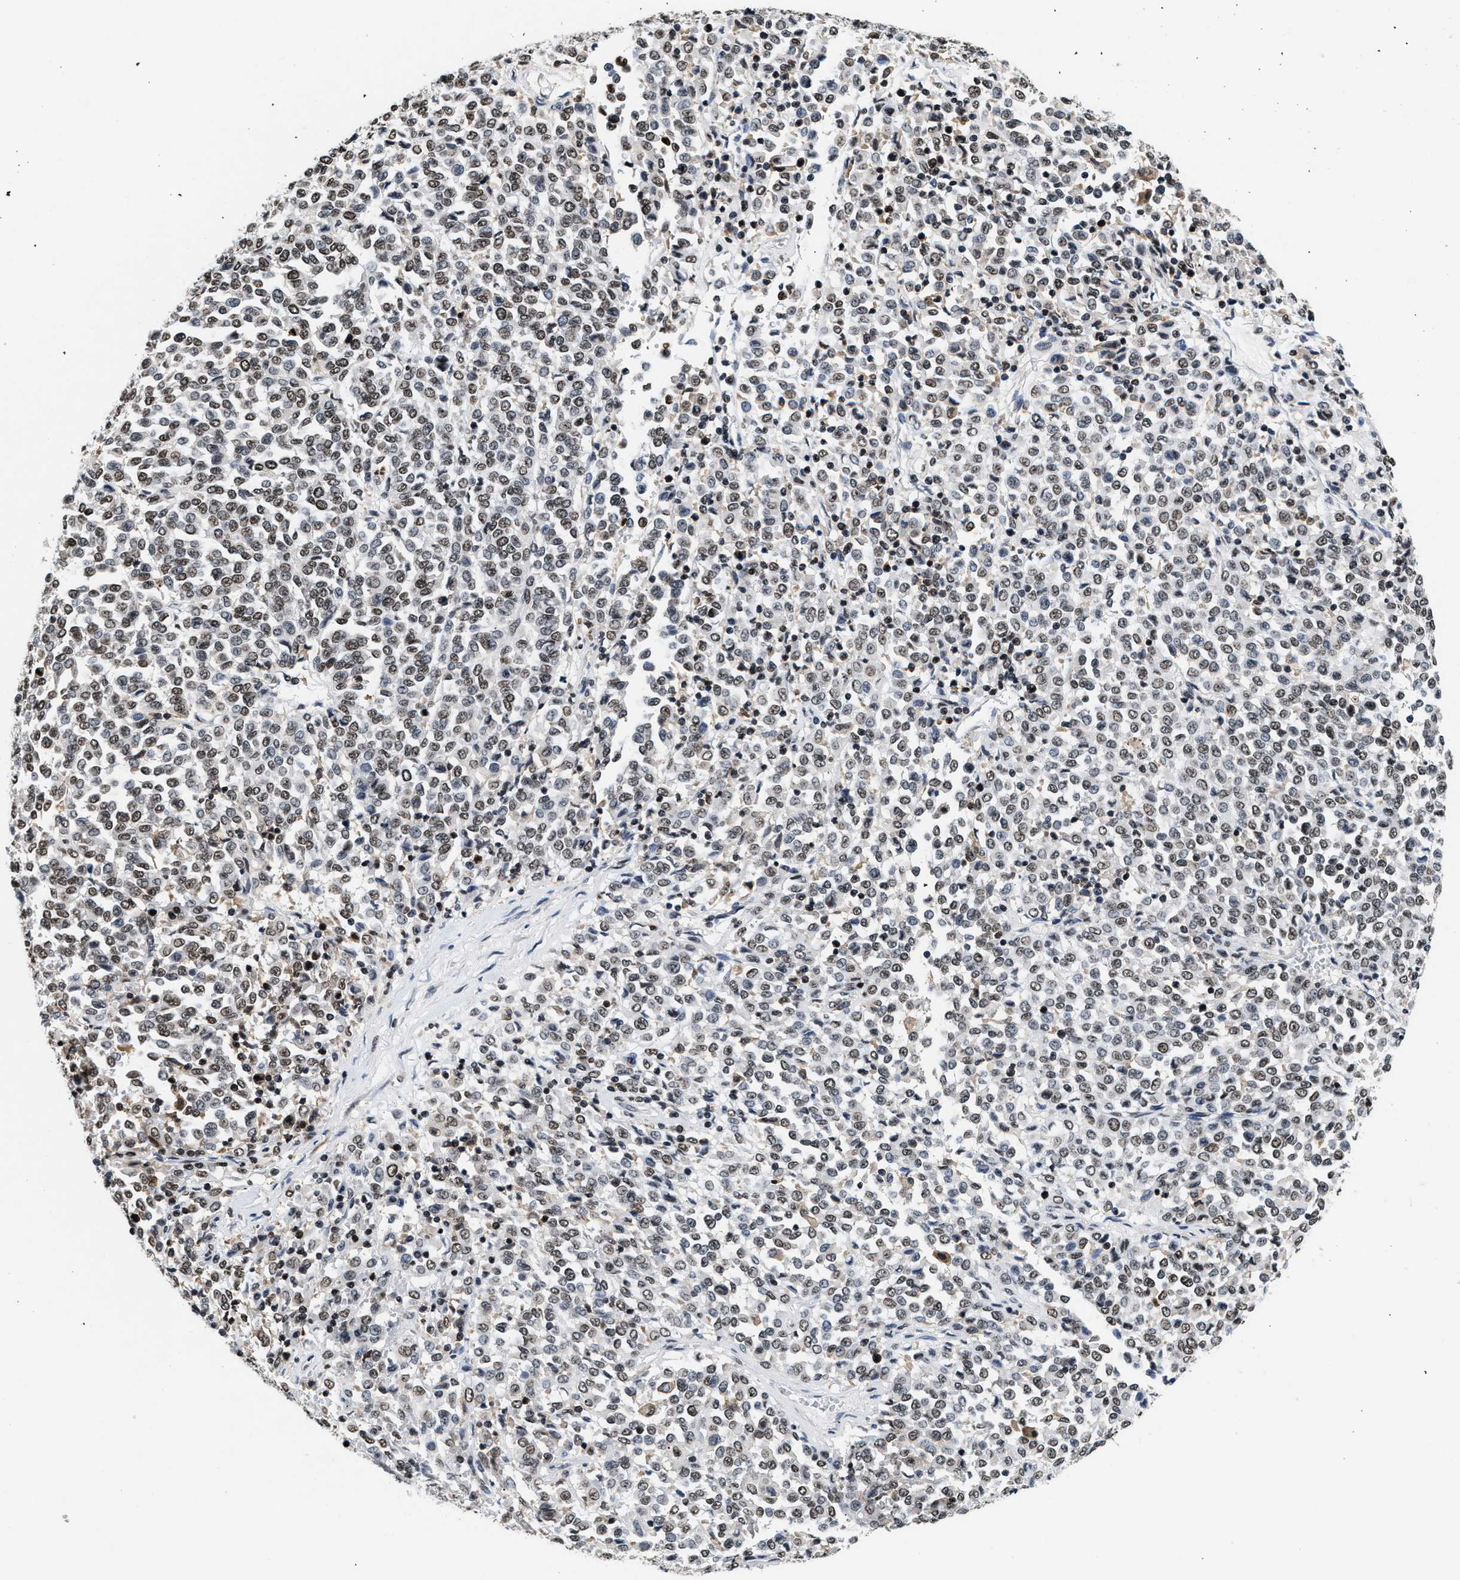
{"staining": {"intensity": "moderate", "quantity": ">75%", "location": "nuclear"}, "tissue": "melanoma", "cell_type": "Tumor cells", "image_type": "cancer", "snomed": [{"axis": "morphology", "description": "Malignant melanoma, Metastatic site"}, {"axis": "topography", "description": "Pancreas"}], "caption": "Immunohistochemistry image of neoplastic tissue: human melanoma stained using IHC displays medium levels of moderate protein expression localized specifically in the nuclear of tumor cells, appearing as a nuclear brown color.", "gene": "SUPT16H", "patient": {"sex": "female", "age": 30}}